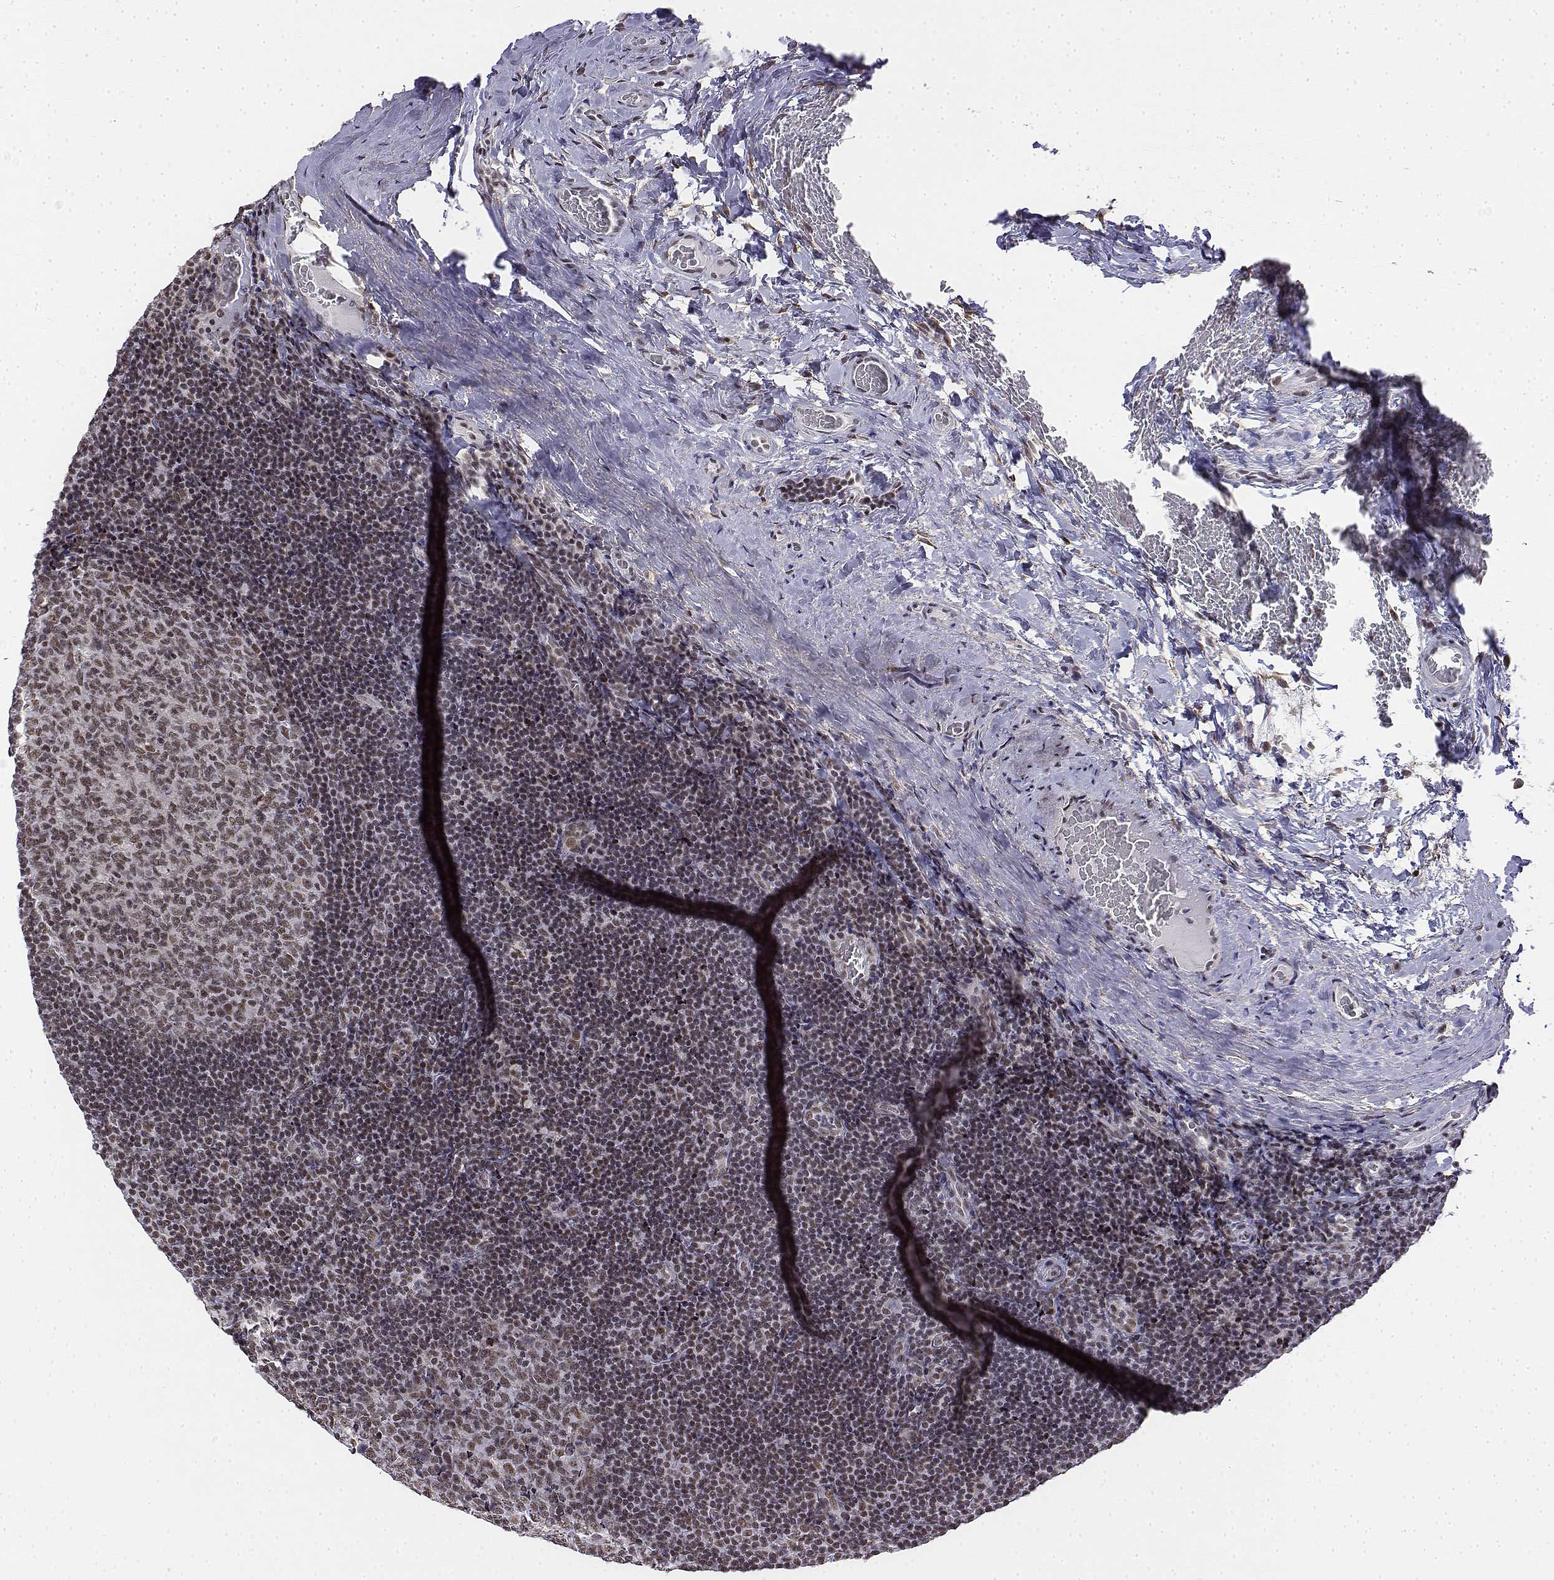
{"staining": {"intensity": "weak", "quantity": ">75%", "location": "nuclear"}, "tissue": "tonsil", "cell_type": "Germinal center cells", "image_type": "normal", "snomed": [{"axis": "morphology", "description": "Normal tissue, NOS"}, {"axis": "morphology", "description": "Inflammation, NOS"}, {"axis": "topography", "description": "Tonsil"}], "caption": "Protein staining reveals weak nuclear staining in approximately >75% of germinal center cells in normal tonsil.", "gene": "SETD1A", "patient": {"sex": "female", "age": 31}}